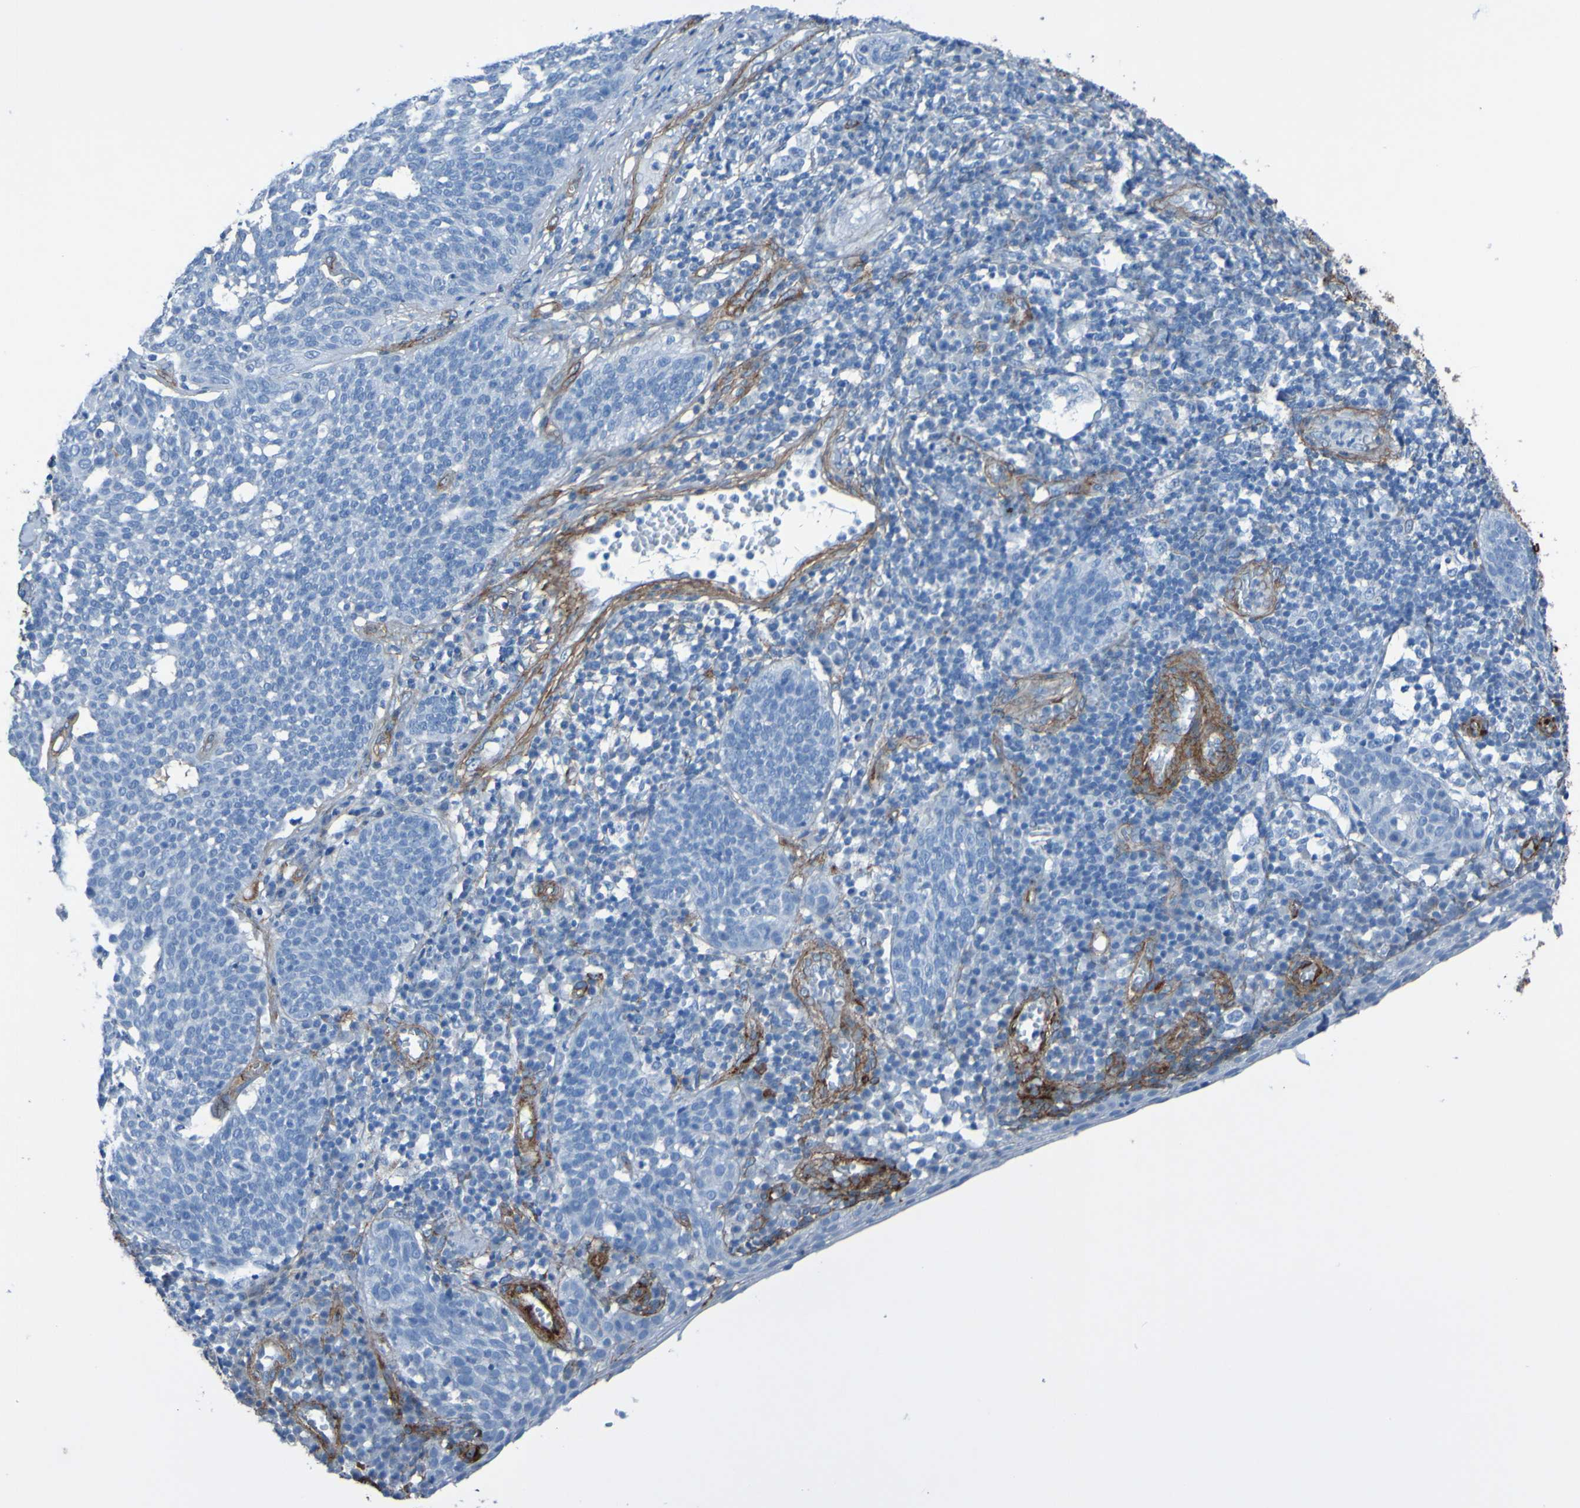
{"staining": {"intensity": "negative", "quantity": "none", "location": "none"}, "tissue": "cervical cancer", "cell_type": "Tumor cells", "image_type": "cancer", "snomed": [{"axis": "morphology", "description": "Squamous cell carcinoma, NOS"}, {"axis": "topography", "description": "Cervix"}], "caption": "Photomicrograph shows no protein positivity in tumor cells of squamous cell carcinoma (cervical) tissue.", "gene": "COL4A2", "patient": {"sex": "female", "age": 34}}